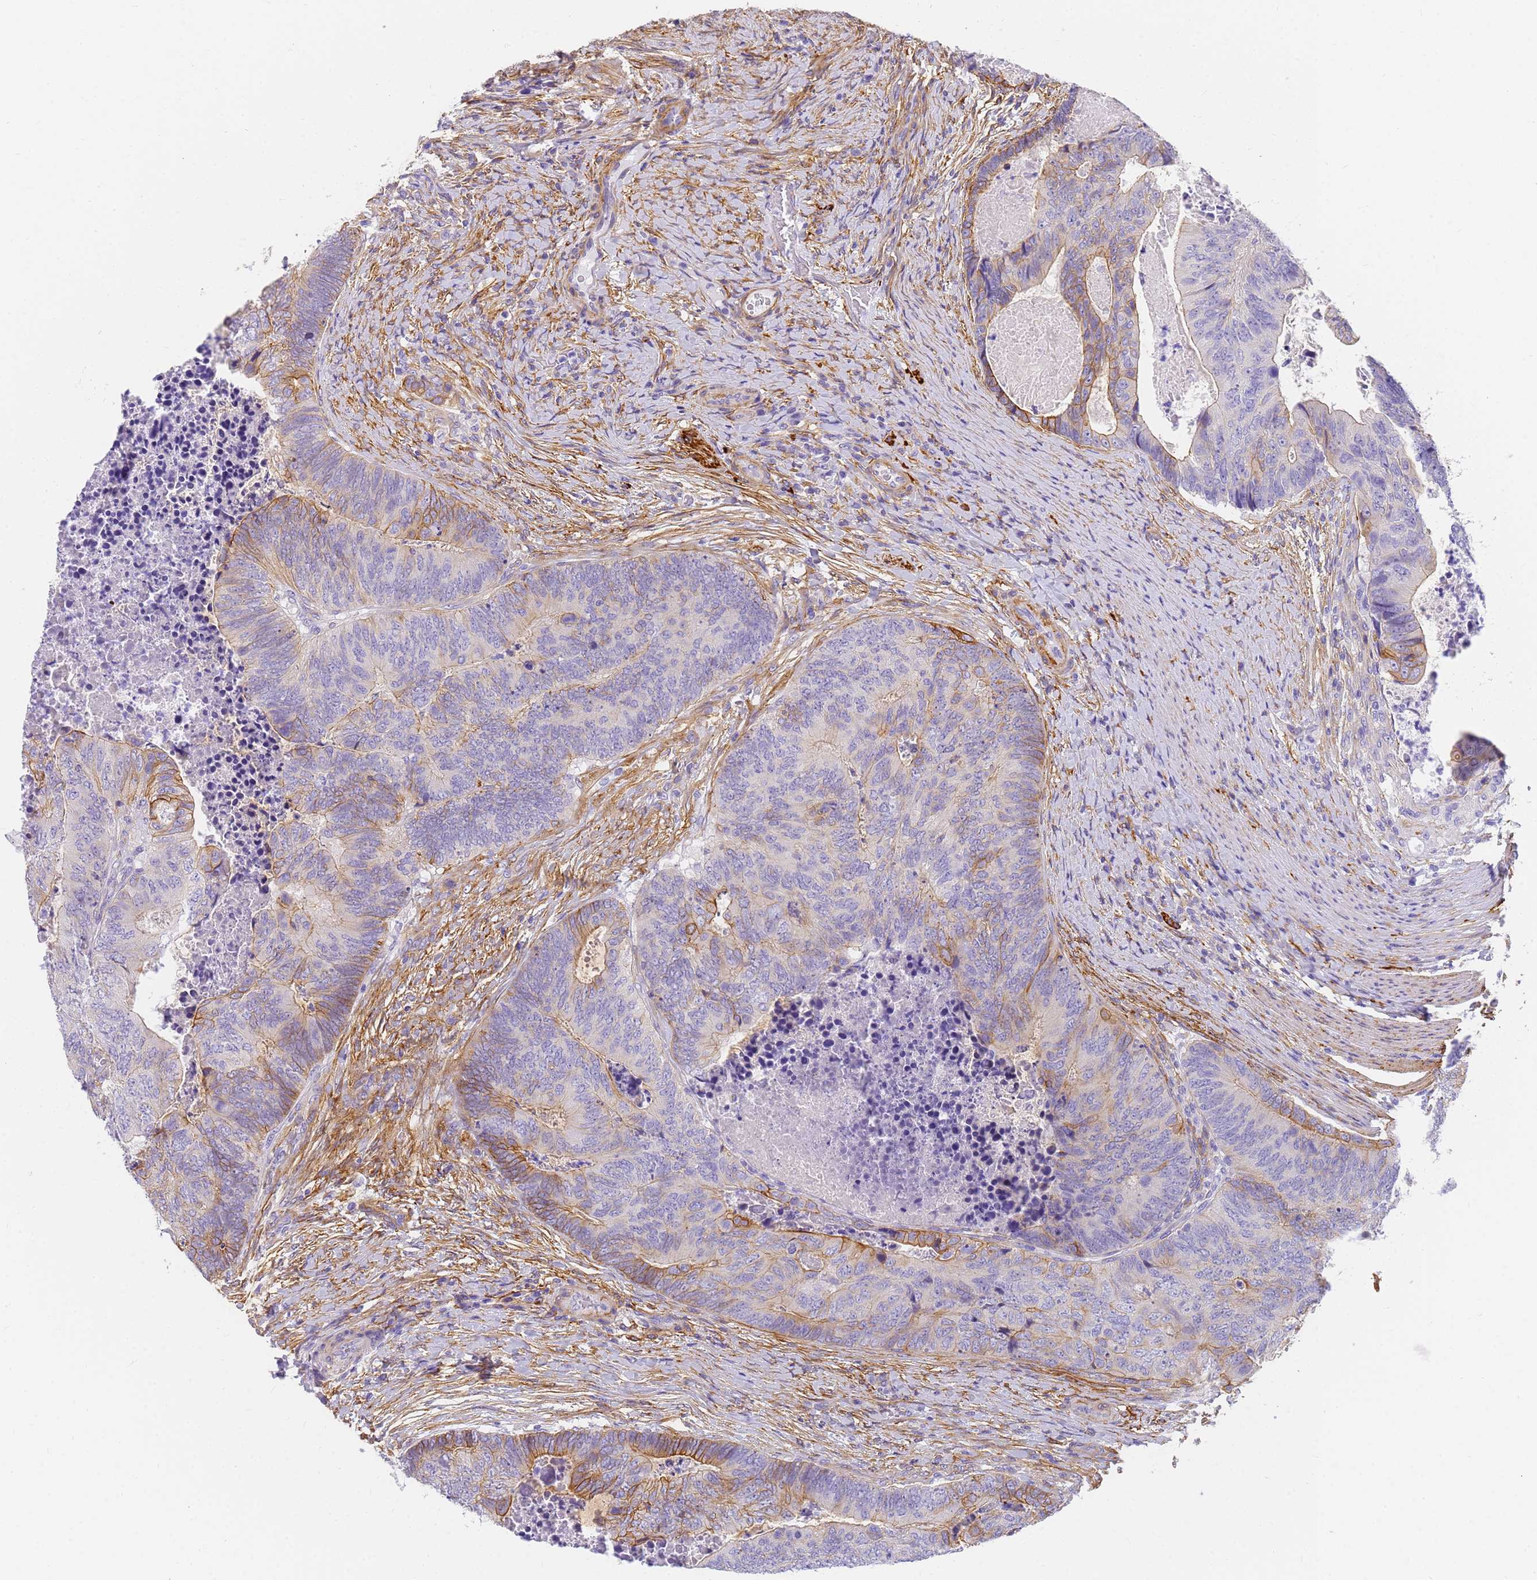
{"staining": {"intensity": "moderate", "quantity": "<25%", "location": "cytoplasmic/membranous"}, "tissue": "colorectal cancer", "cell_type": "Tumor cells", "image_type": "cancer", "snomed": [{"axis": "morphology", "description": "Adenocarcinoma, NOS"}, {"axis": "topography", "description": "Colon"}], "caption": "Immunohistochemical staining of human colorectal cancer (adenocarcinoma) shows low levels of moderate cytoplasmic/membranous protein positivity in approximately <25% of tumor cells. The staining is performed using DAB (3,3'-diaminobenzidine) brown chromogen to label protein expression. The nuclei are counter-stained blue using hematoxylin.", "gene": "MVB12A", "patient": {"sex": "female", "age": 67}}